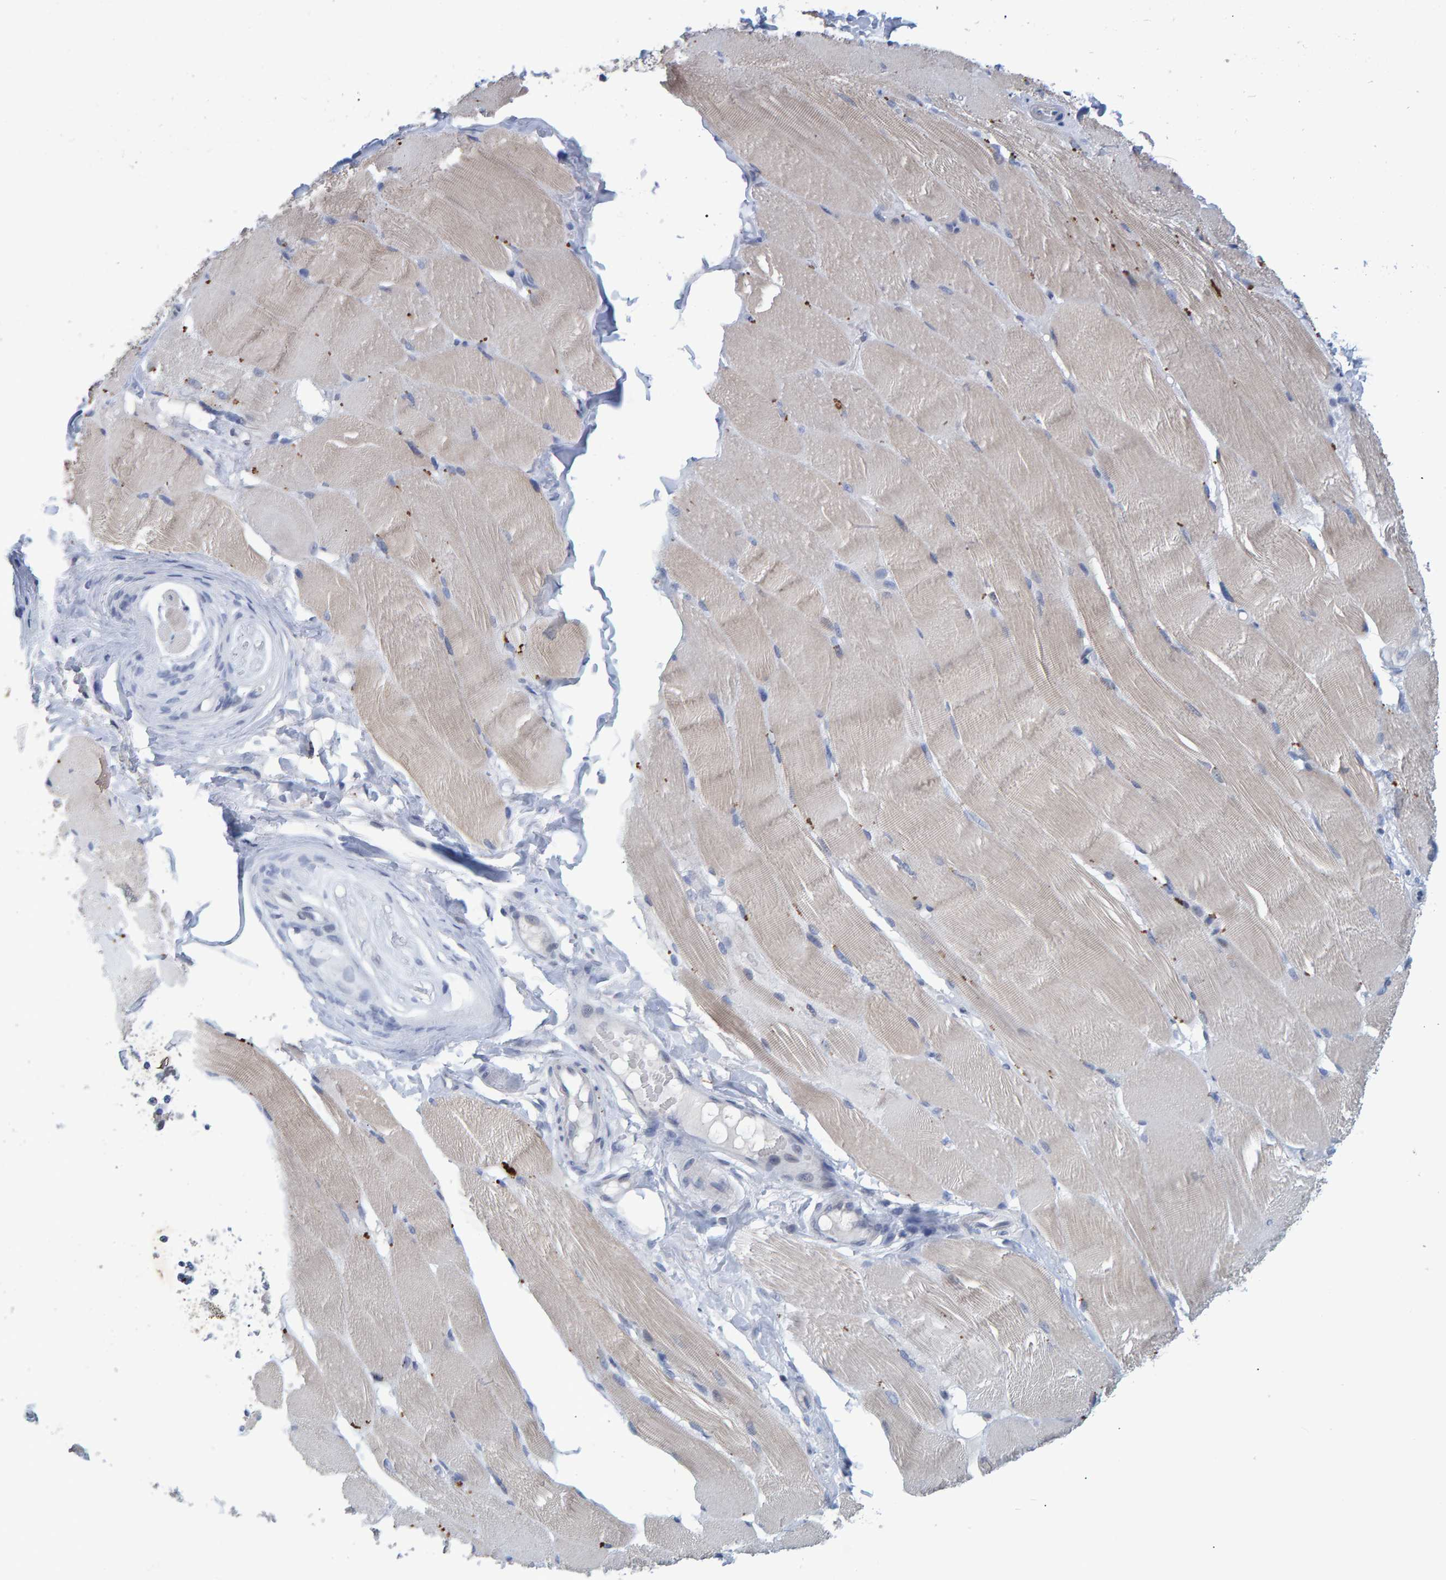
{"staining": {"intensity": "weak", "quantity": "<25%", "location": "cytoplasmic/membranous"}, "tissue": "skeletal muscle", "cell_type": "Myocytes", "image_type": "normal", "snomed": [{"axis": "morphology", "description": "Normal tissue, NOS"}, {"axis": "topography", "description": "Skin"}, {"axis": "topography", "description": "Skeletal muscle"}], "caption": "DAB (3,3'-diaminobenzidine) immunohistochemical staining of normal skeletal muscle shows no significant staining in myocytes. The staining is performed using DAB brown chromogen with nuclei counter-stained in using hematoxylin.", "gene": "PROCA1", "patient": {"sex": "male", "age": 83}}